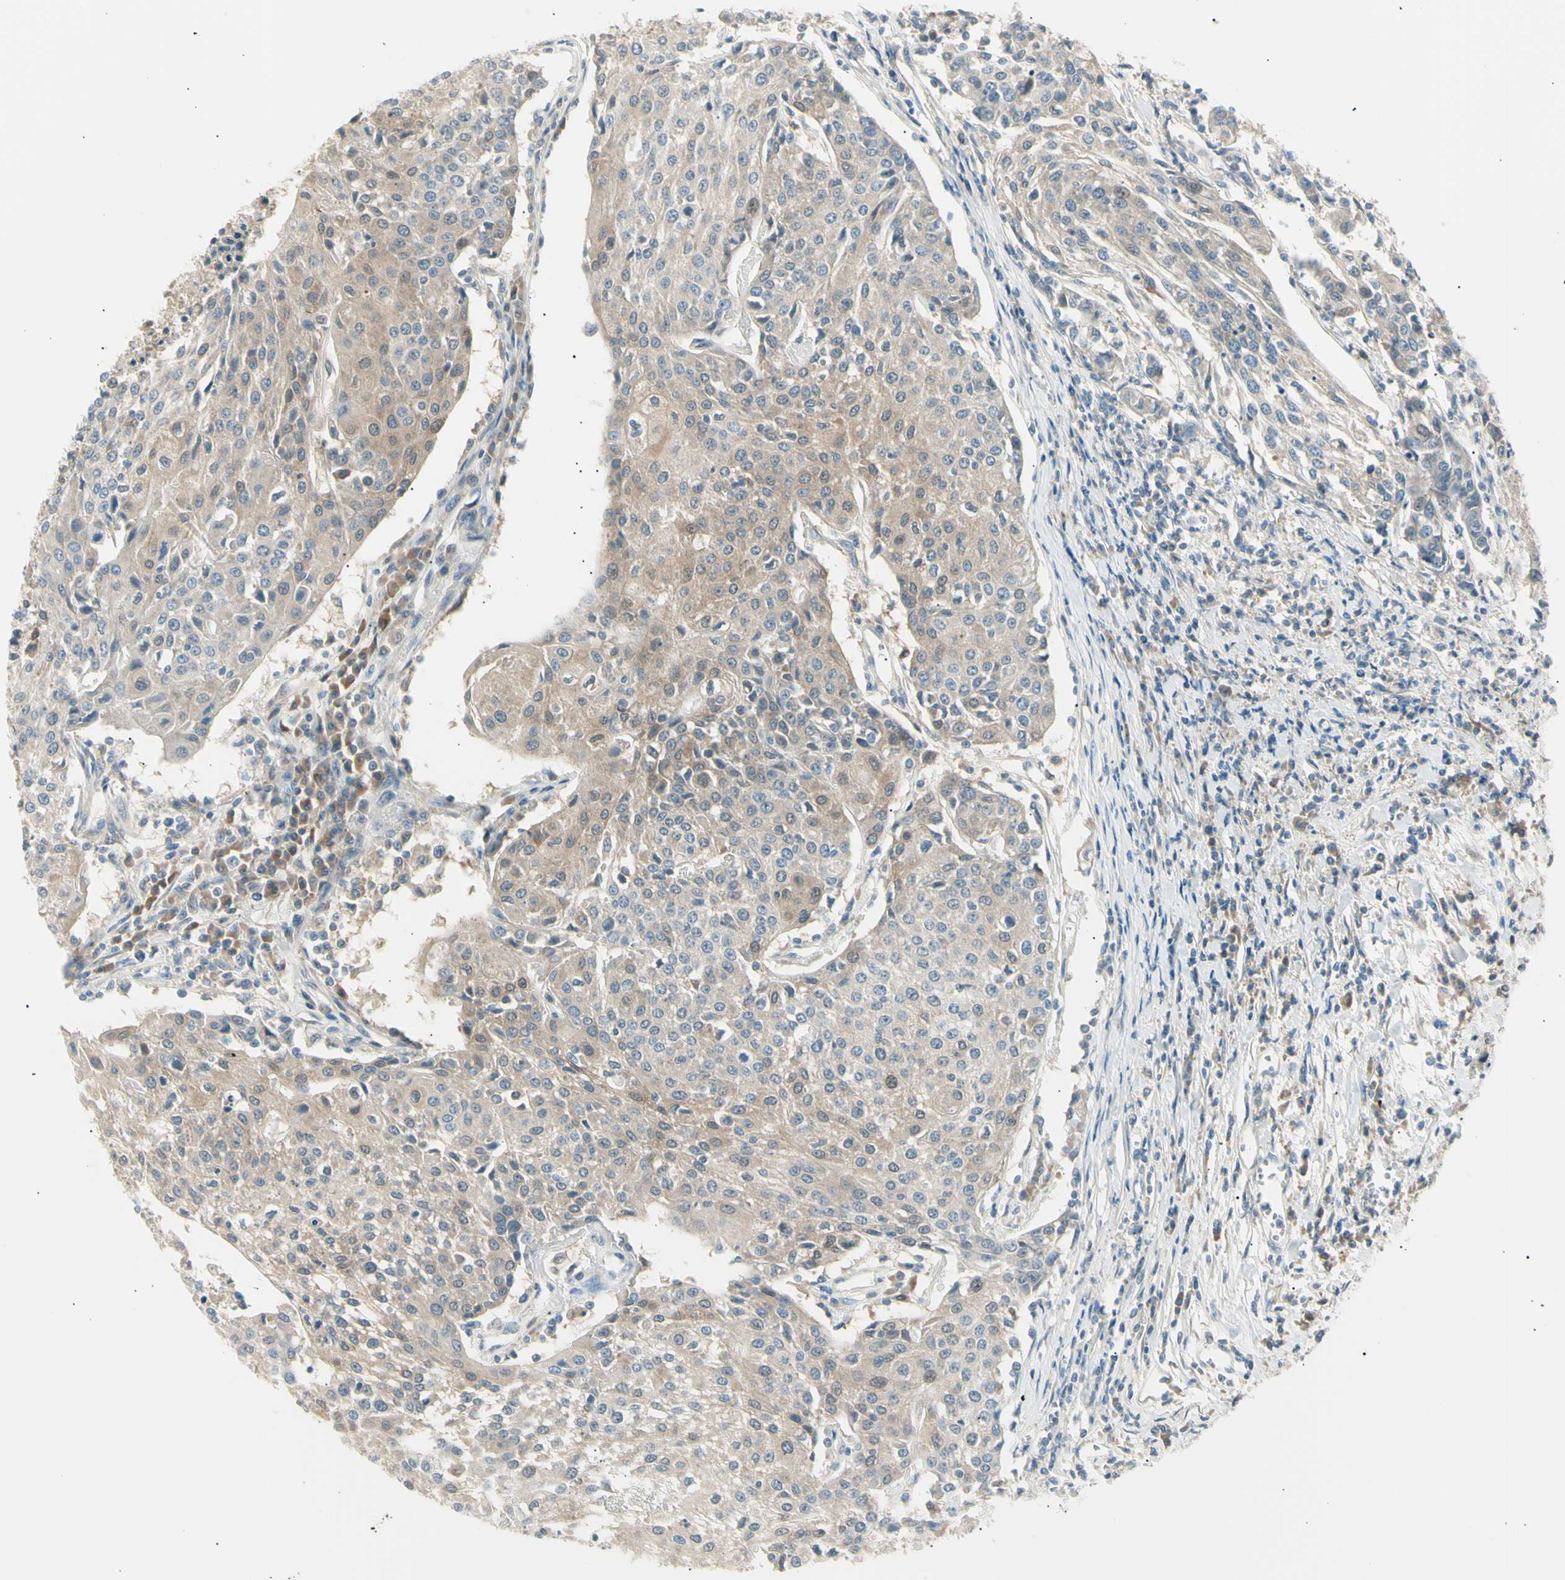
{"staining": {"intensity": "weak", "quantity": ">75%", "location": "cytoplasmic/membranous"}, "tissue": "urothelial cancer", "cell_type": "Tumor cells", "image_type": "cancer", "snomed": [{"axis": "morphology", "description": "Urothelial carcinoma, High grade"}, {"axis": "topography", "description": "Urinary bladder"}], "caption": "Urothelial cancer stained with DAB immunohistochemistry (IHC) demonstrates low levels of weak cytoplasmic/membranous staining in about >75% of tumor cells.", "gene": "LHPP", "patient": {"sex": "female", "age": 85}}